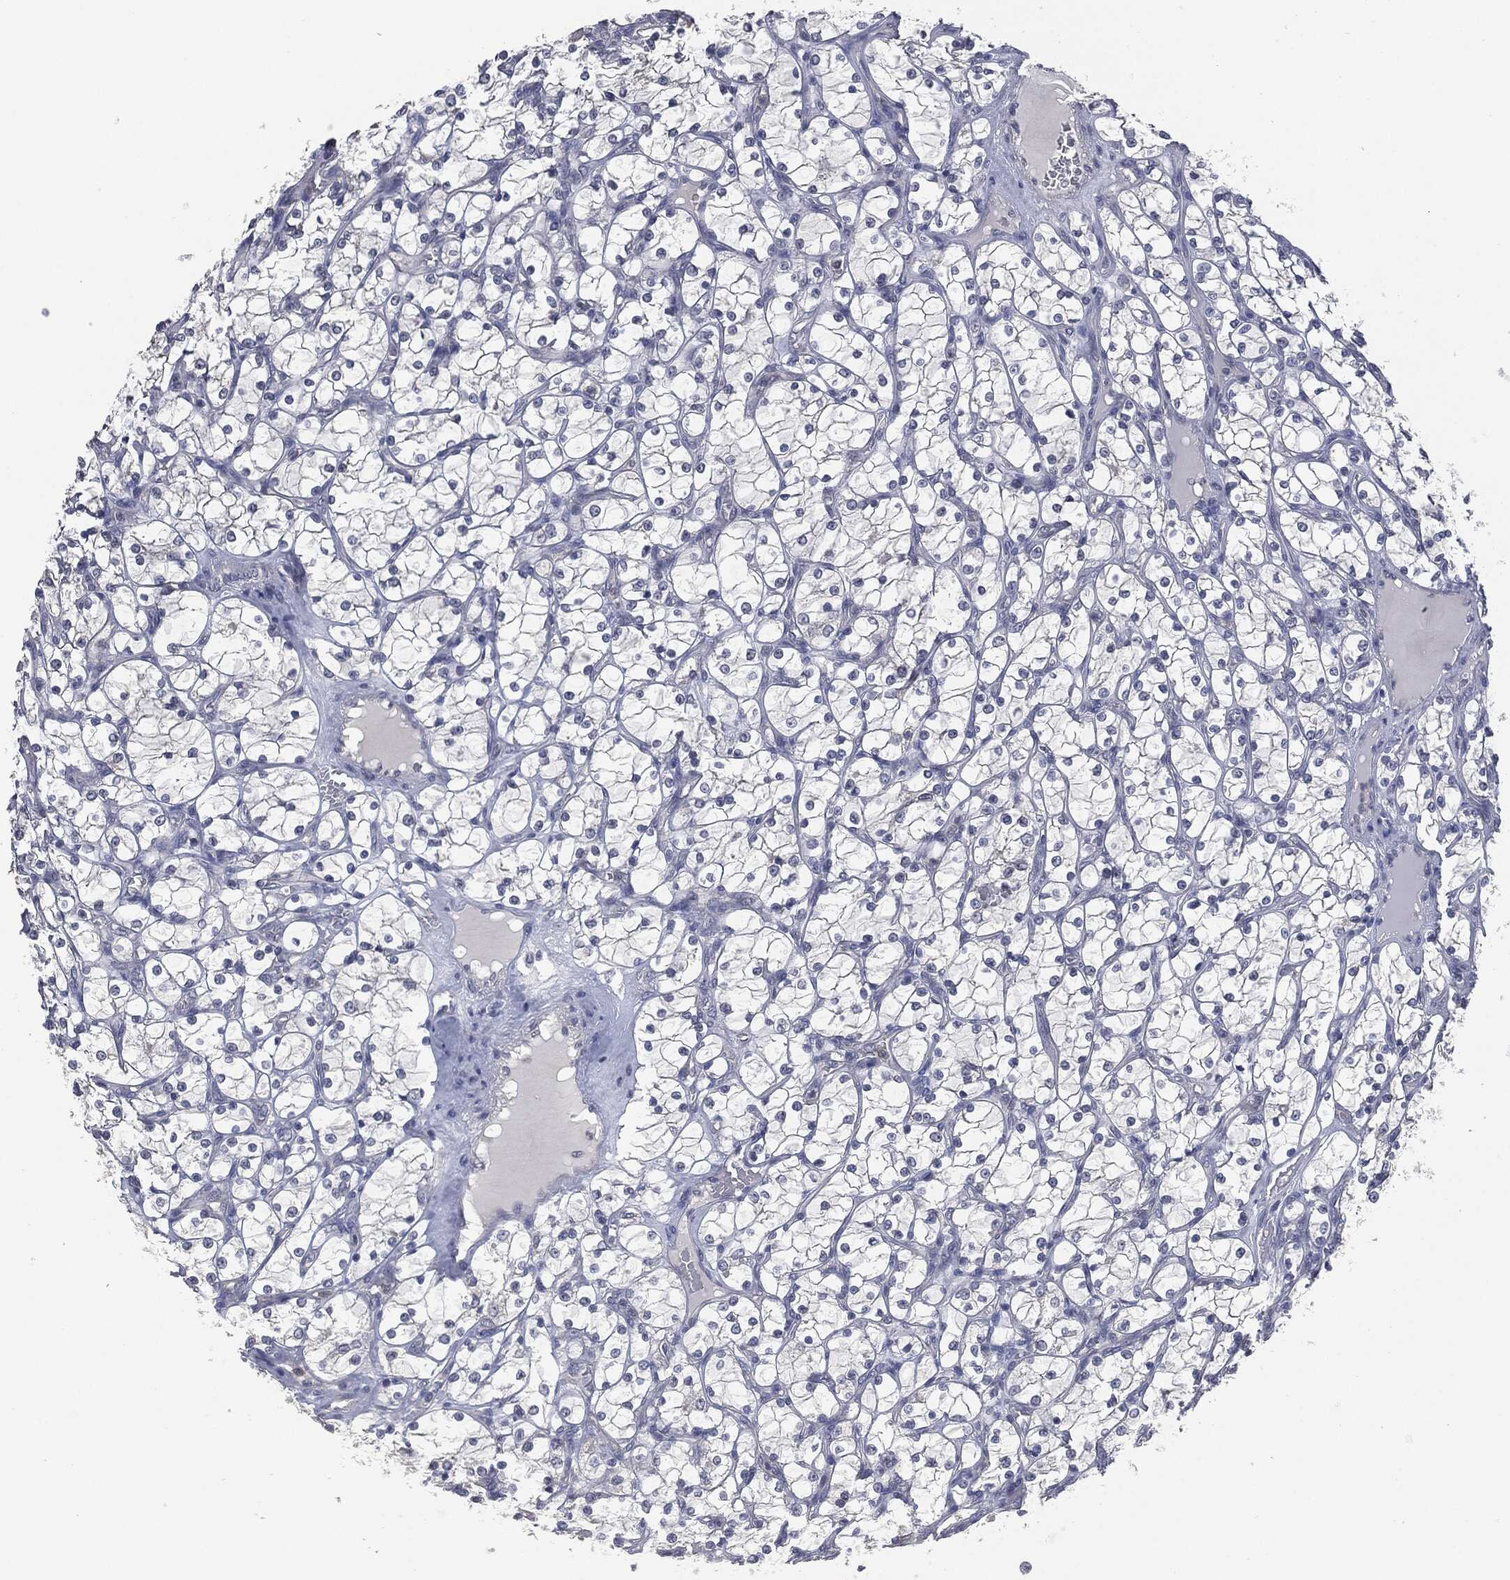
{"staining": {"intensity": "negative", "quantity": "none", "location": "none"}, "tissue": "renal cancer", "cell_type": "Tumor cells", "image_type": "cancer", "snomed": [{"axis": "morphology", "description": "Adenocarcinoma, NOS"}, {"axis": "topography", "description": "Kidney"}], "caption": "Immunohistochemistry photomicrograph of neoplastic tissue: renal adenocarcinoma stained with DAB demonstrates no significant protein staining in tumor cells. The staining was performed using DAB (3,3'-diaminobenzidine) to visualize the protein expression in brown, while the nuclei were stained in blue with hematoxylin (Magnification: 20x).", "gene": "IL1RN", "patient": {"sex": "female", "age": 69}}